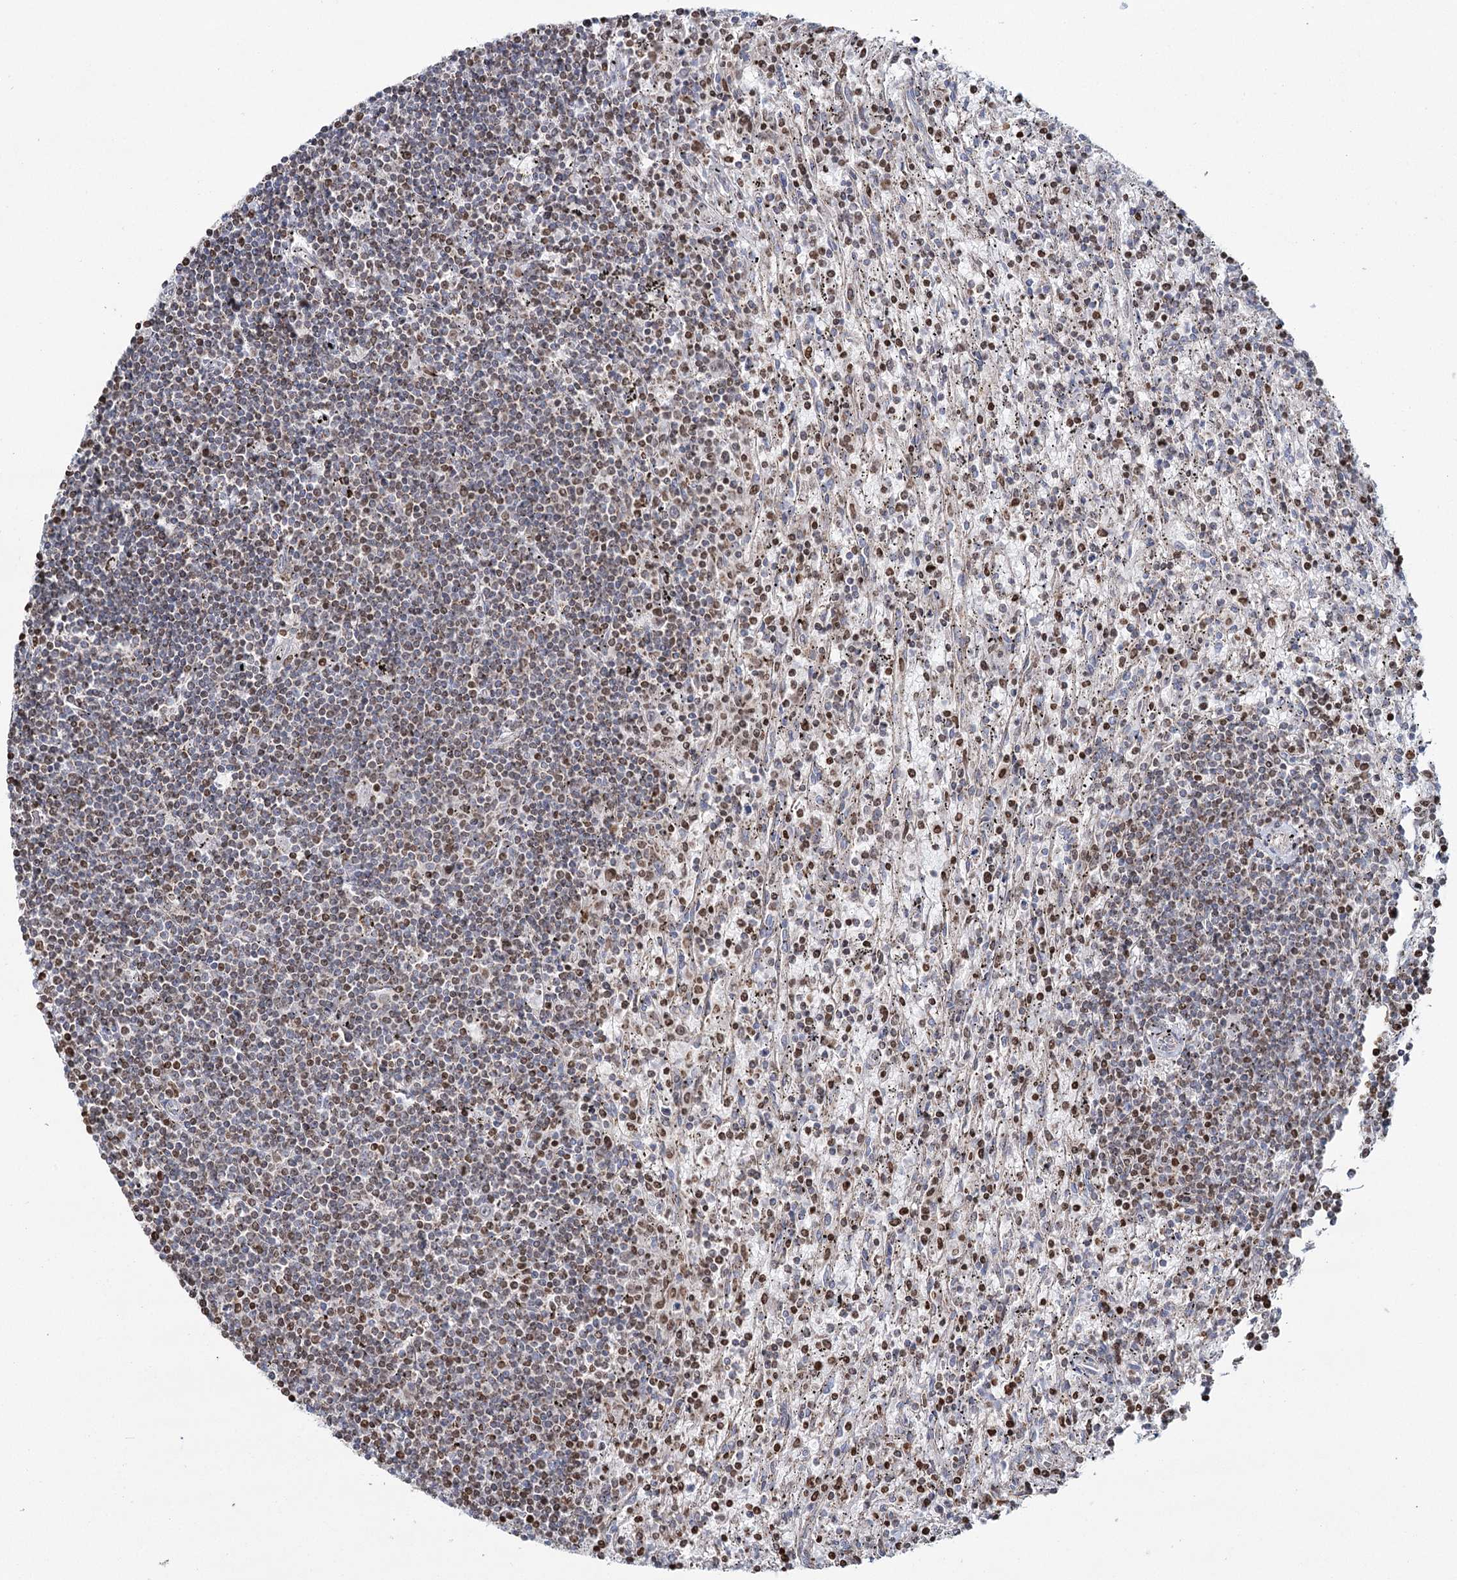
{"staining": {"intensity": "weak", "quantity": "25%-75%", "location": "nuclear"}, "tissue": "lymphoma", "cell_type": "Tumor cells", "image_type": "cancer", "snomed": [{"axis": "morphology", "description": "Malignant lymphoma, non-Hodgkin's type, Low grade"}, {"axis": "topography", "description": "Spleen"}], "caption": "A photomicrograph of malignant lymphoma, non-Hodgkin's type (low-grade) stained for a protein reveals weak nuclear brown staining in tumor cells.", "gene": "PDHX", "patient": {"sex": "male", "age": 76}}